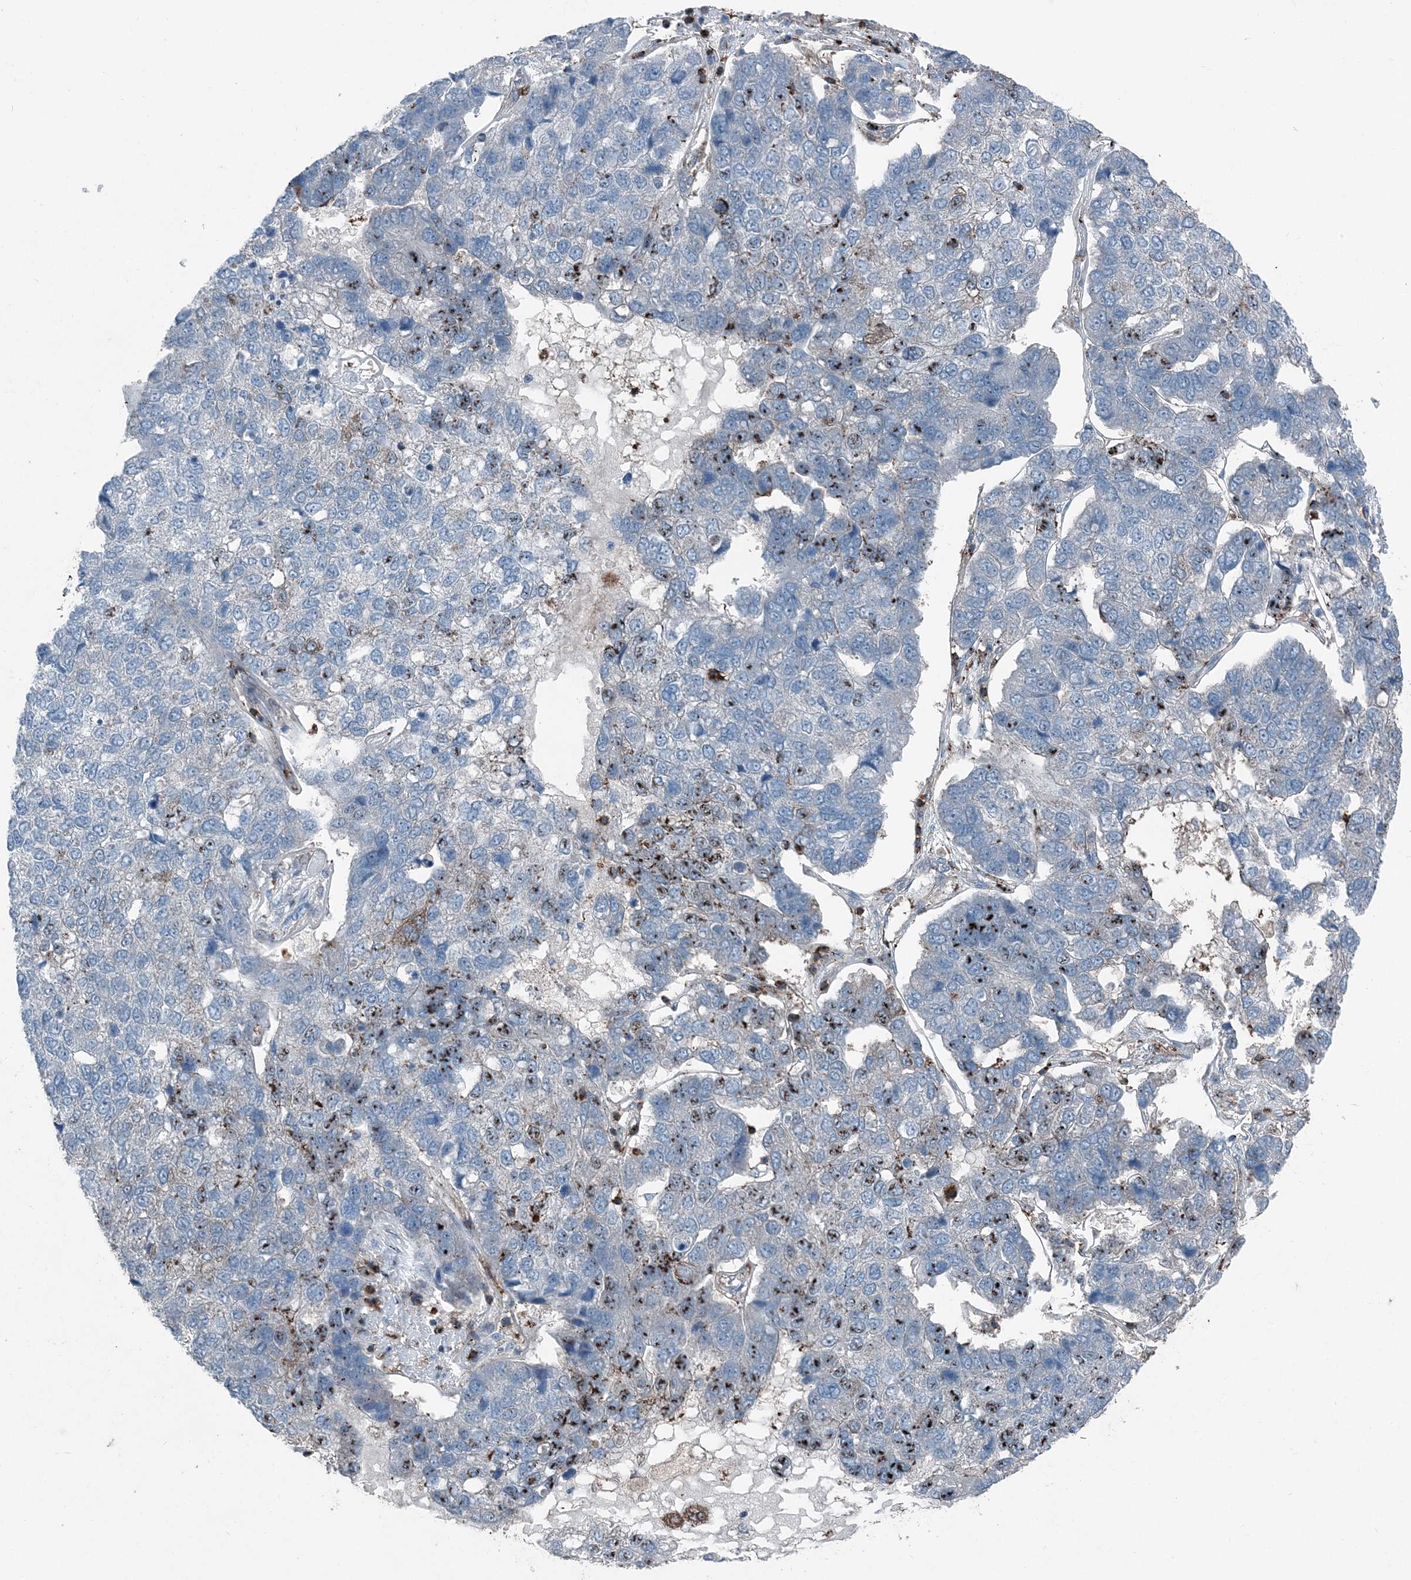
{"staining": {"intensity": "negative", "quantity": "none", "location": "none"}, "tissue": "pancreatic cancer", "cell_type": "Tumor cells", "image_type": "cancer", "snomed": [{"axis": "morphology", "description": "Adenocarcinoma, NOS"}, {"axis": "topography", "description": "Pancreas"}], "caption": "Adenocarcinoma (pancreatic) was stained to show a protein in brown. There is no significant expression in tumor cells. (DAB (3,3'-diaminobenzidine) IHC with hematoxylin counter stain).", "gene": "CFL1", "patient": {"sex": "female", "age": 61}}